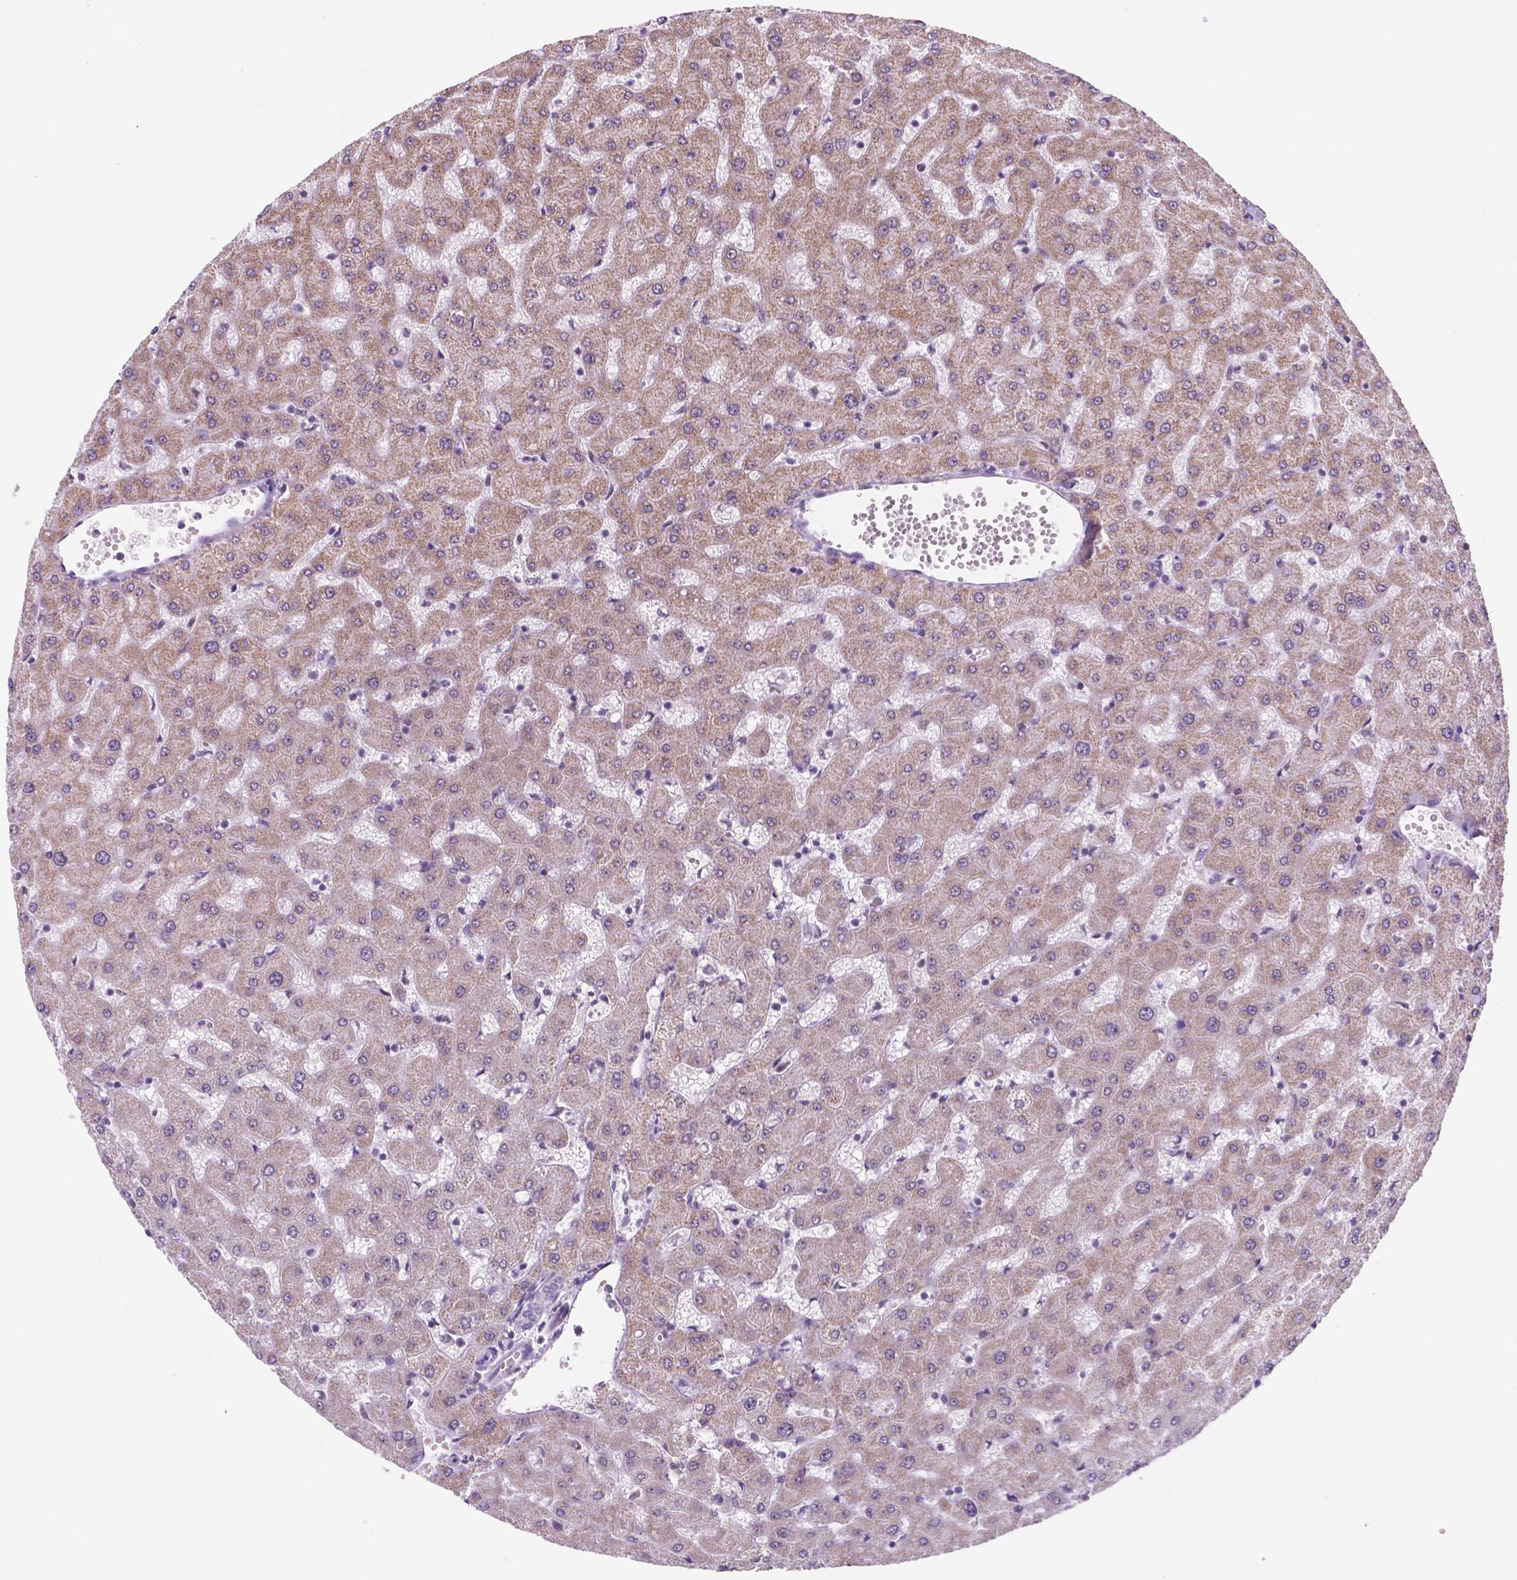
{"staining": {"intensity": "negative", "quantity": "none", "location": "none"}, "tissue": "liver", "cell_type": "Cholangiocytes", "image_type": "normal", "snomed": [{"axis": "morphology", "description": "Normal tissue, NOS"}, {"axis": "topography", "description": "Liver"}], "caption": "Immunohistochemistry photomicrograph of normal liver stained for a protein (brown), which displays no expression in cholangiocytes.", "gene": "BCAS2", "patient": {"sex": "female", "age": 63}}